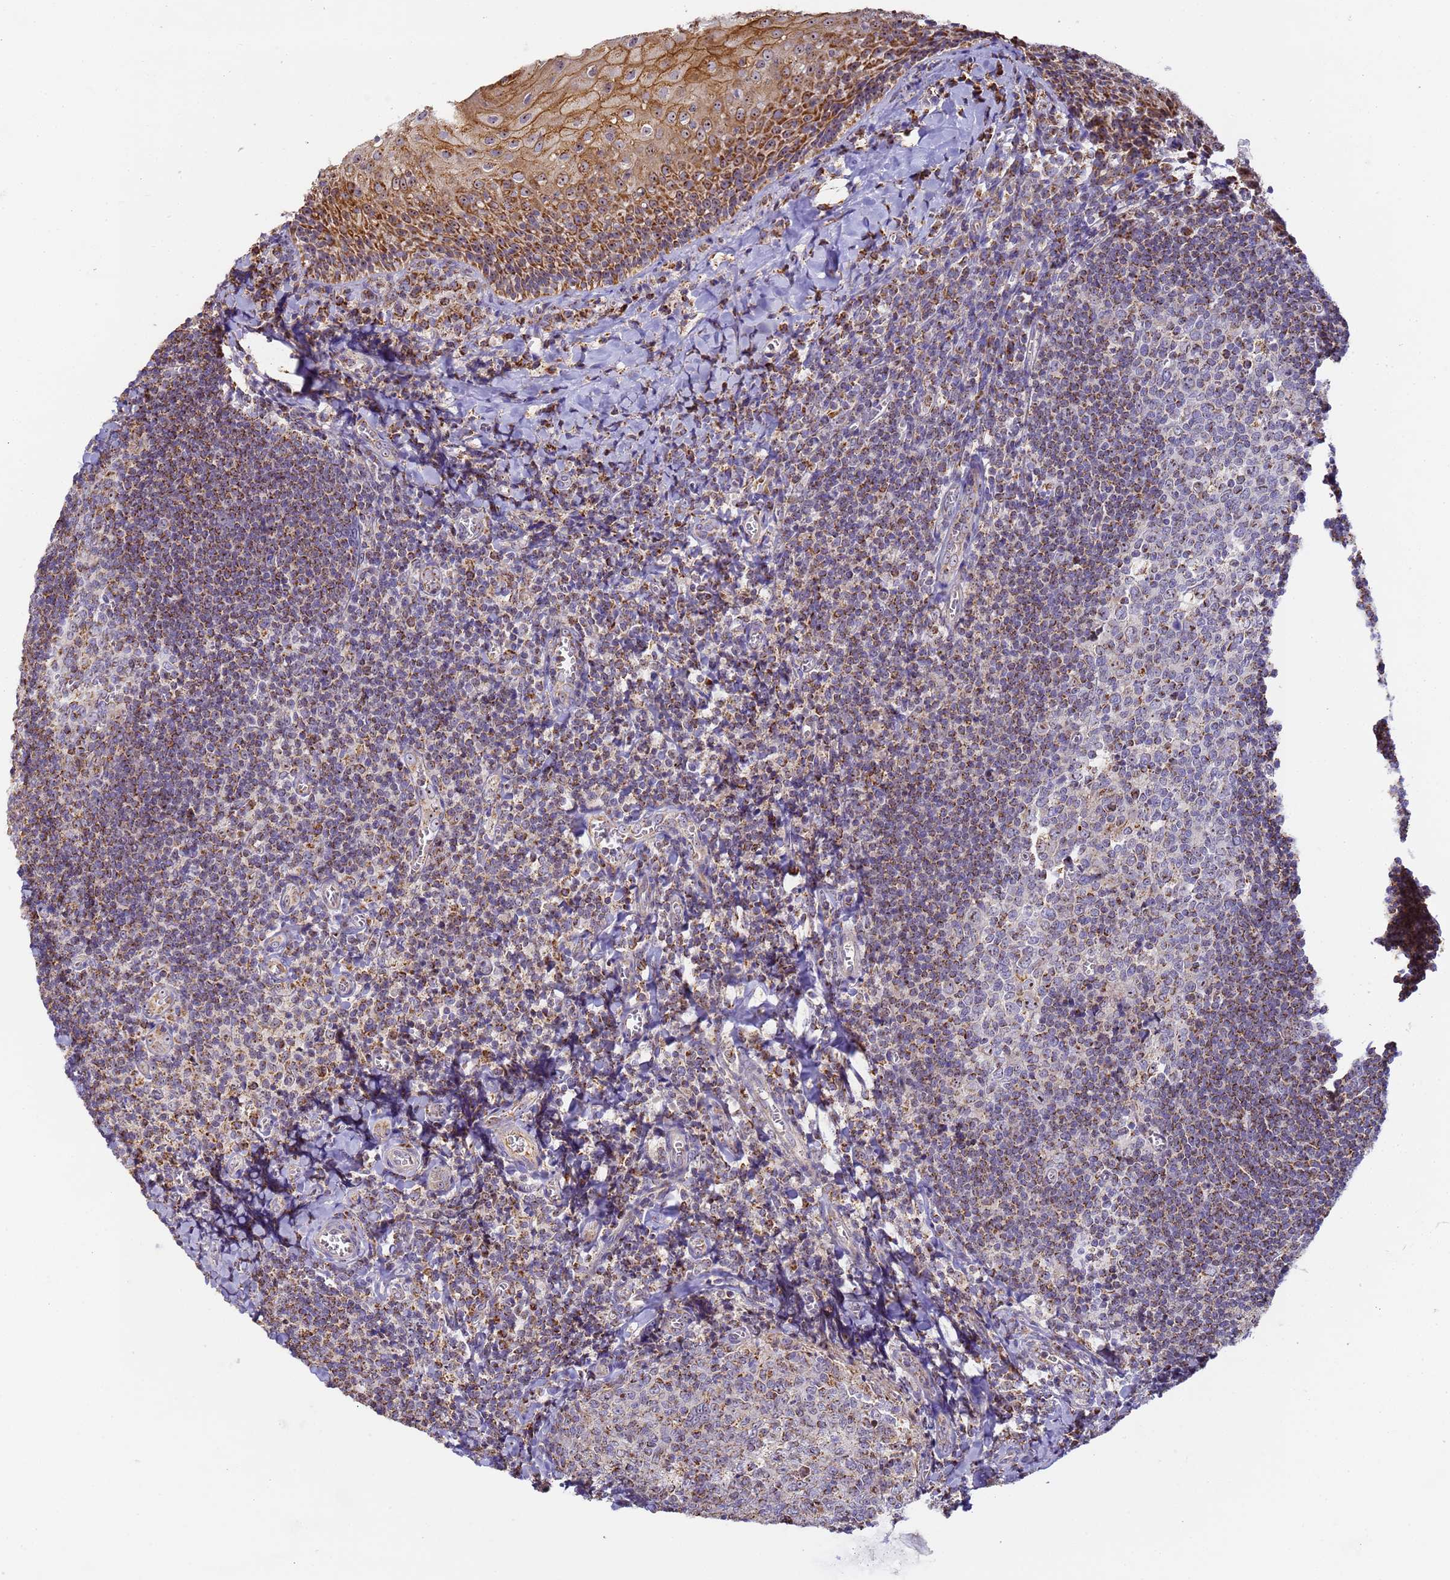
{"staining": {"intensity": "moderate", "quantity": "<25%", "location": "cytoplasmic/membranous"}, "tissue": "tonsil", "cell_type": "Germinal center cells", "image_type": "normal", "snomed": [{"axis": "morphology", "description": "Normal tissue, NOS"}, {"axis": "topography", "description": "Tonsil"}], "caption": "Brown immunohistochemical staining in benign human tonsil displays moderate cytoplasmic/membranous expression in approximately <25% of germinal center cells. (Brightfield microscopy of DAB IHC at high magnification).", "gene": "FRG2B", "patient": {"sex": "male", "age": 27}}